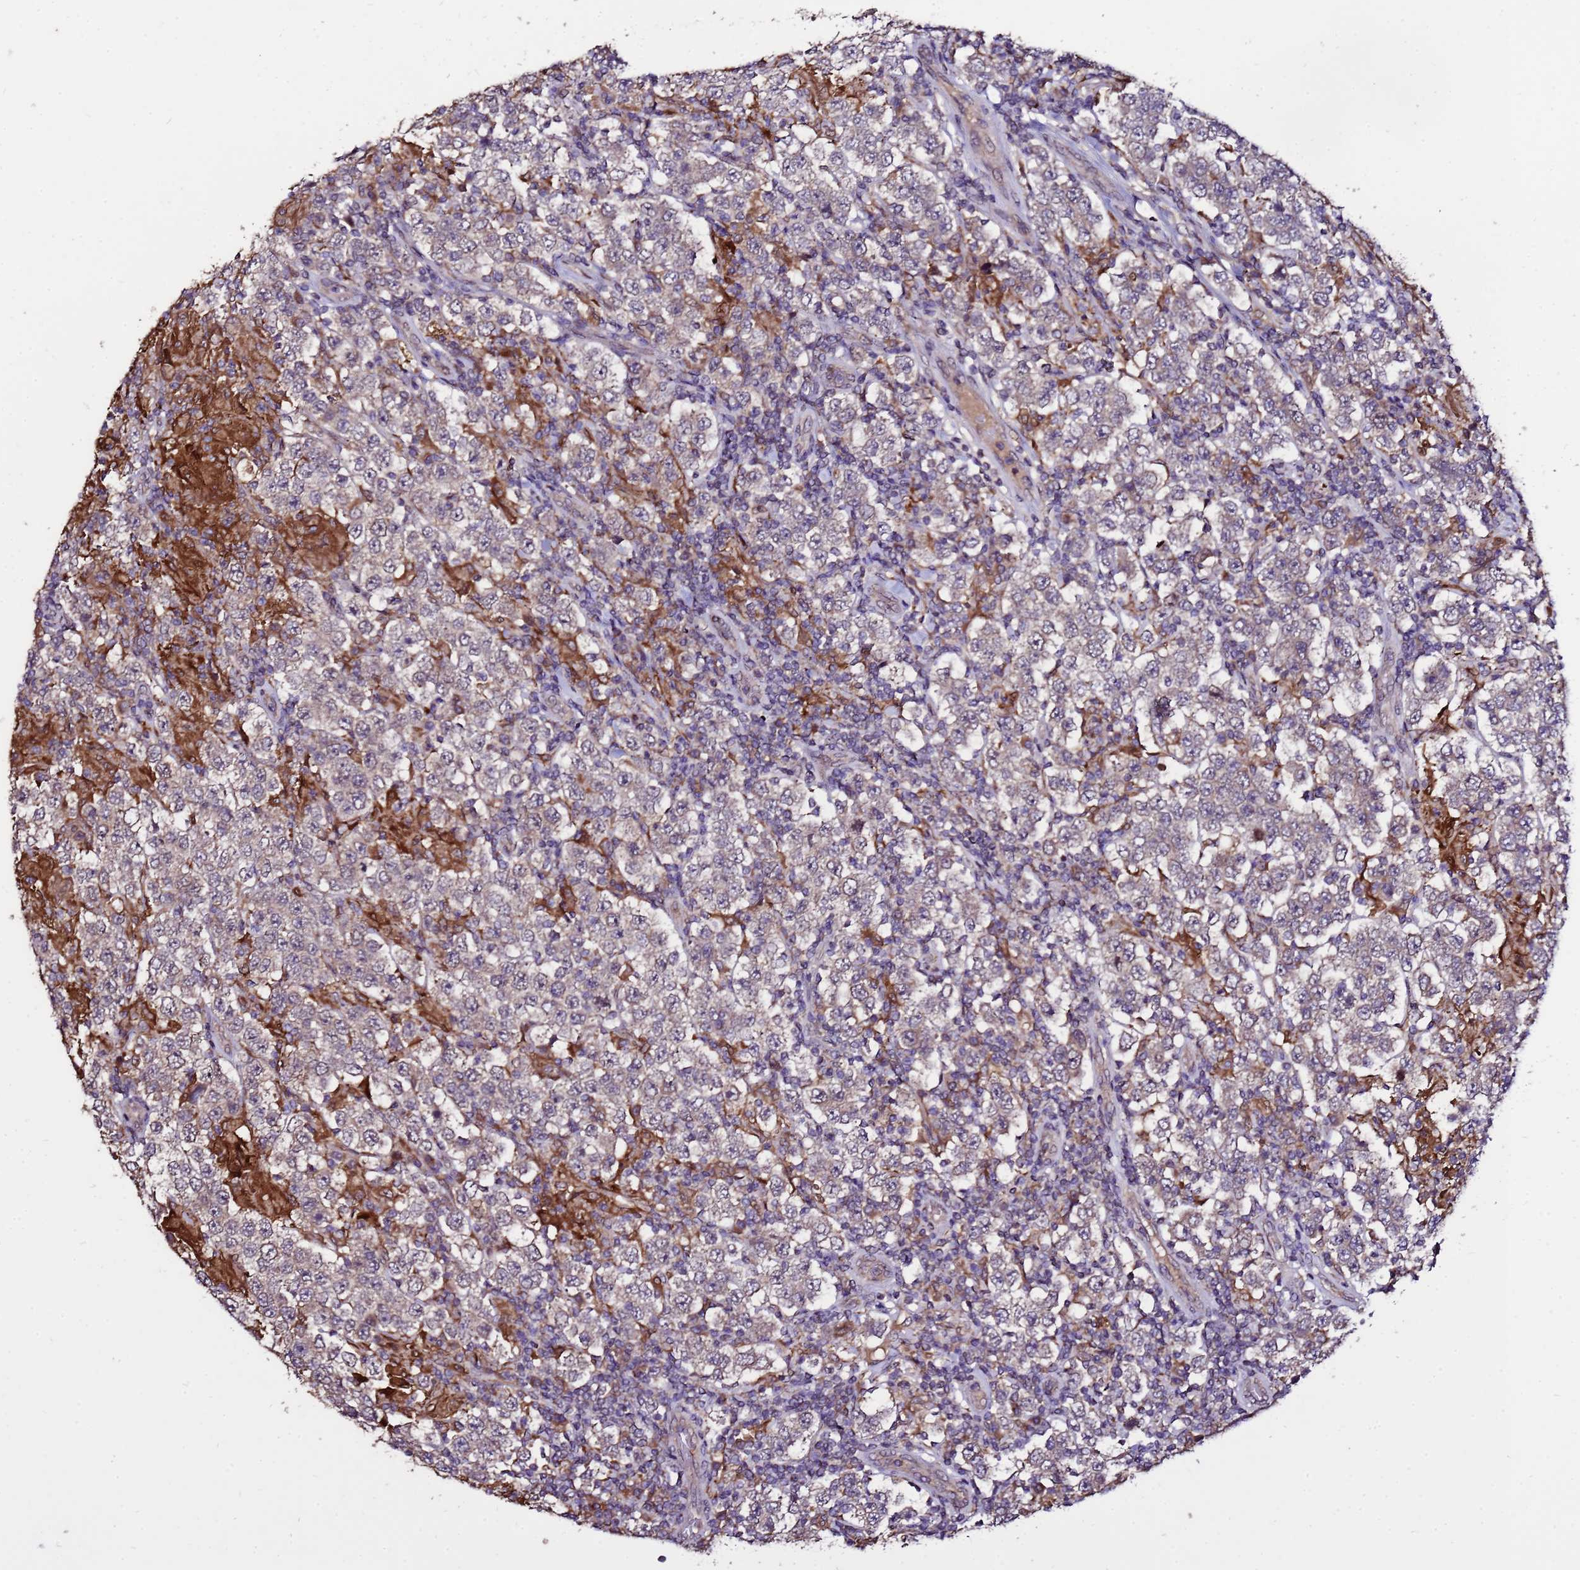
{"staining": {"intensity": "weak", "quantity": "25%-75%", "location": "cytoplasmic/membranous"}, "tissue": "testis cancer", "cell_type": "Tumor cells", "image_type": "cancer", "snomed": [{"axis": "morphology", "description": "Normal tissue, NOS"}, {"axis": "morphology", "description": "Urothelial carcinoma, High grade"}, {"axis": "morphology", "description": "Seminoma, NOS"}, {"axis": "morphology", "description": "Carcinoma, Embryonal, NOS"}, {"axis": "topography", "description": "Urinary bladder"}, {"axis": "topography", "description": "Testis"}], "caption": "Testis cancer was stained to show a protein in brown. There is low levels of weak cytoplasmic/membranous expression in about 25%-75% of tumor cells.", "gene": "ZNF329", "patient": {"sex": "male", "age": 41}}